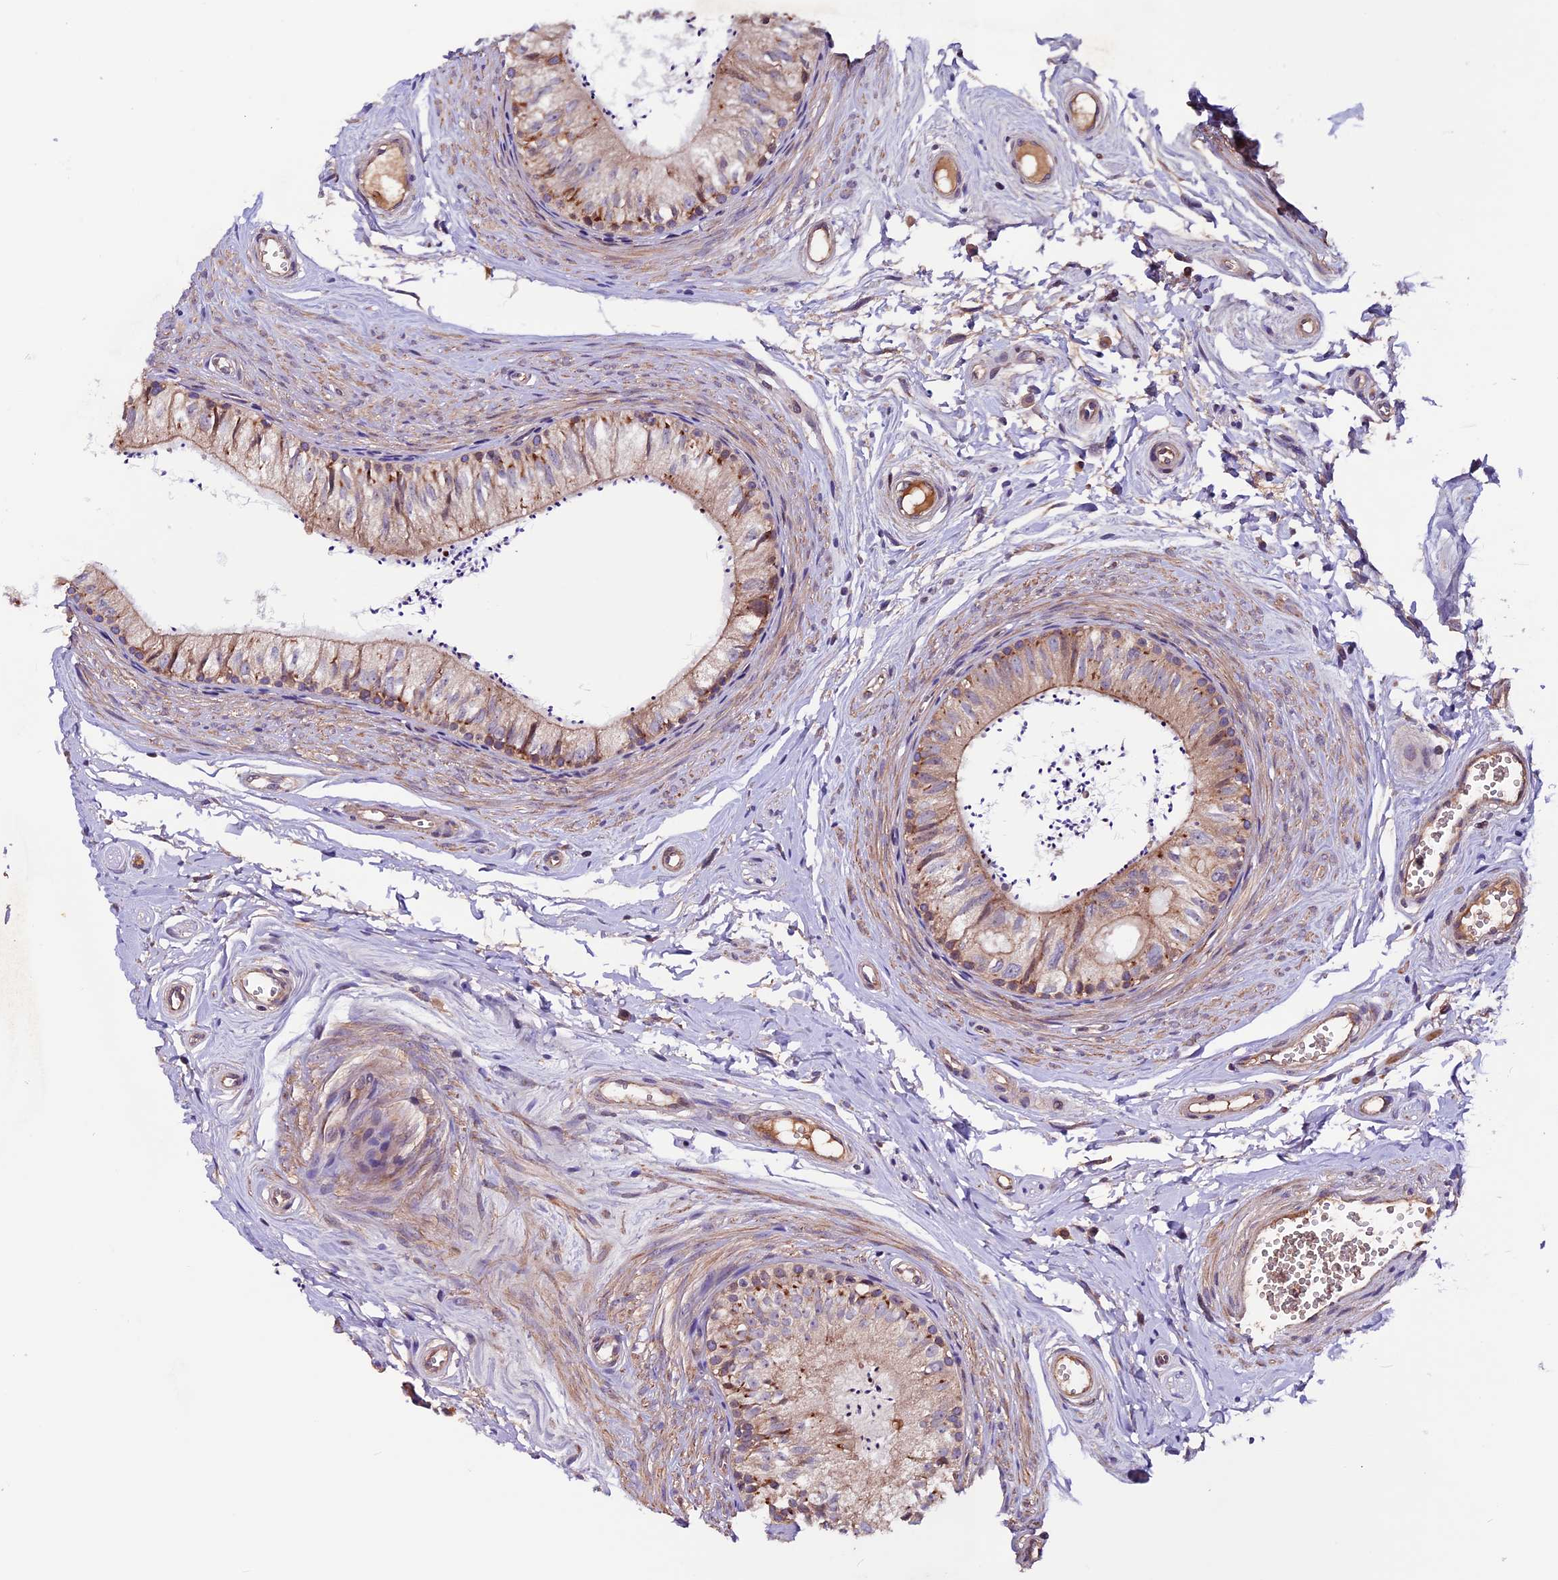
{"staining": {"intensity": "weak", "quantity": "25%-75%", "location": "cytoplasmic/membranous"}, "tissue": "epididymis", "cell_type": "Glandular cells", "image_type": "normal", "snomed": [{"axis": "morphology", "description": "Normal tissue, NOS"}, {"axis": "topography", "description": "Epididymis"}], "caption": "A brown stain labels weak cytoplasmic/membranous staining of a protein in glandular cells of normal human epididymis. Using DAB (3,3'-diaminobenzidine) (brown) and hematoxylin (blue) stains, captured at high magnification using brightfield microscopy.", "gene": "ZNF598", "patient": {"sex": "male", "age": 56}}